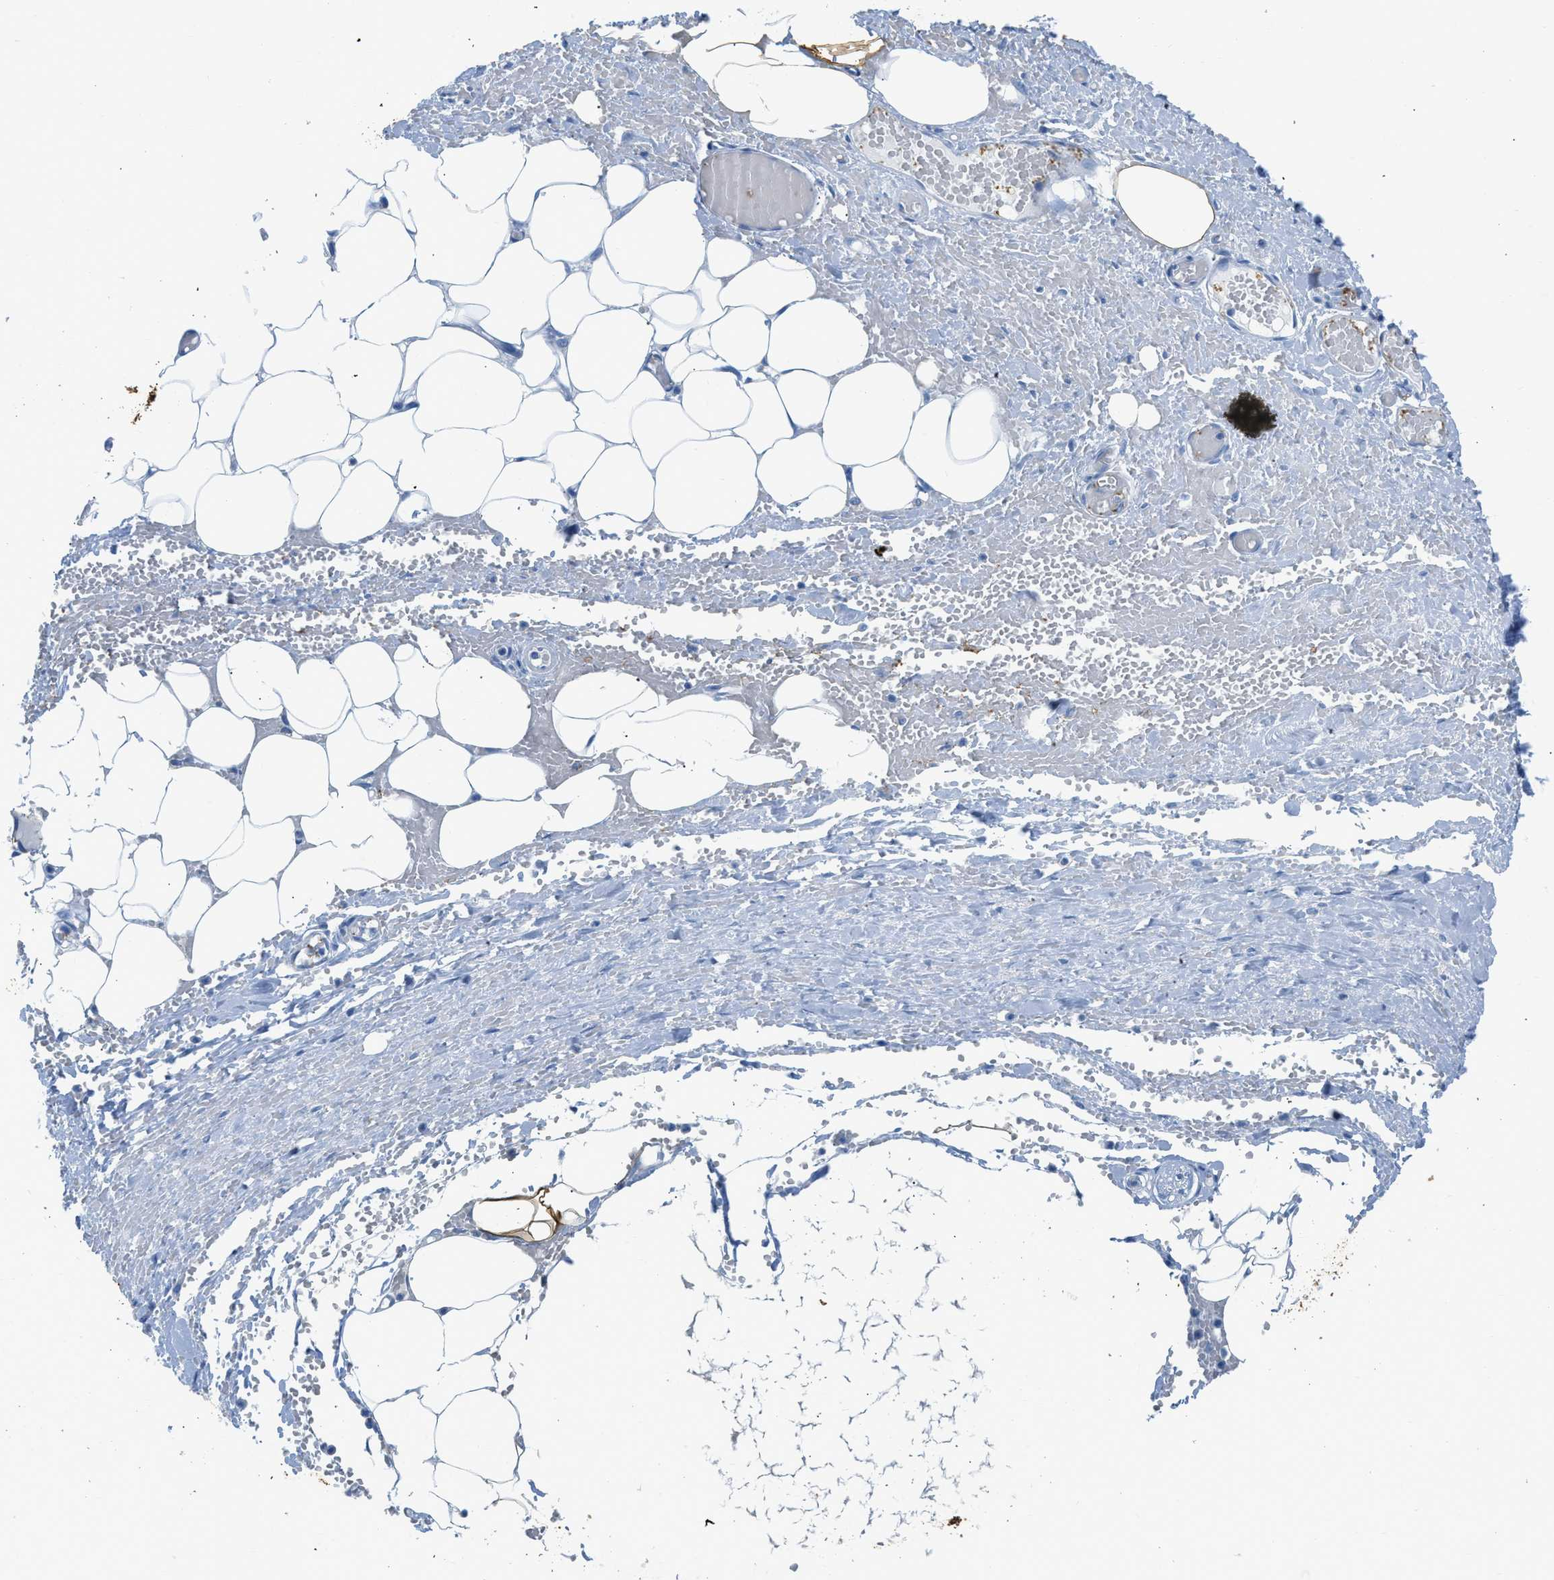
{"staining": {"intensity": "negative", "quantity": "none", "location": "none"}, "tissue": "adipose tissue", "cell_type": "Adipocytes", "image_type": "normal", "snomed": [{"axis": "morphology", "description": "Normal tissue, NOS"}, {"axis": "topography", "description": "Soft tissue"}, {"axis": "topography", "description": "Vascular tissue"}], "caption": "A high-resolution image shows IHC staining of benign adipose tissue, which demonstrates no significant positivity in adipocytes.", "gene": "FAIM2", "patient": {"sex": "female", "age": 35}}